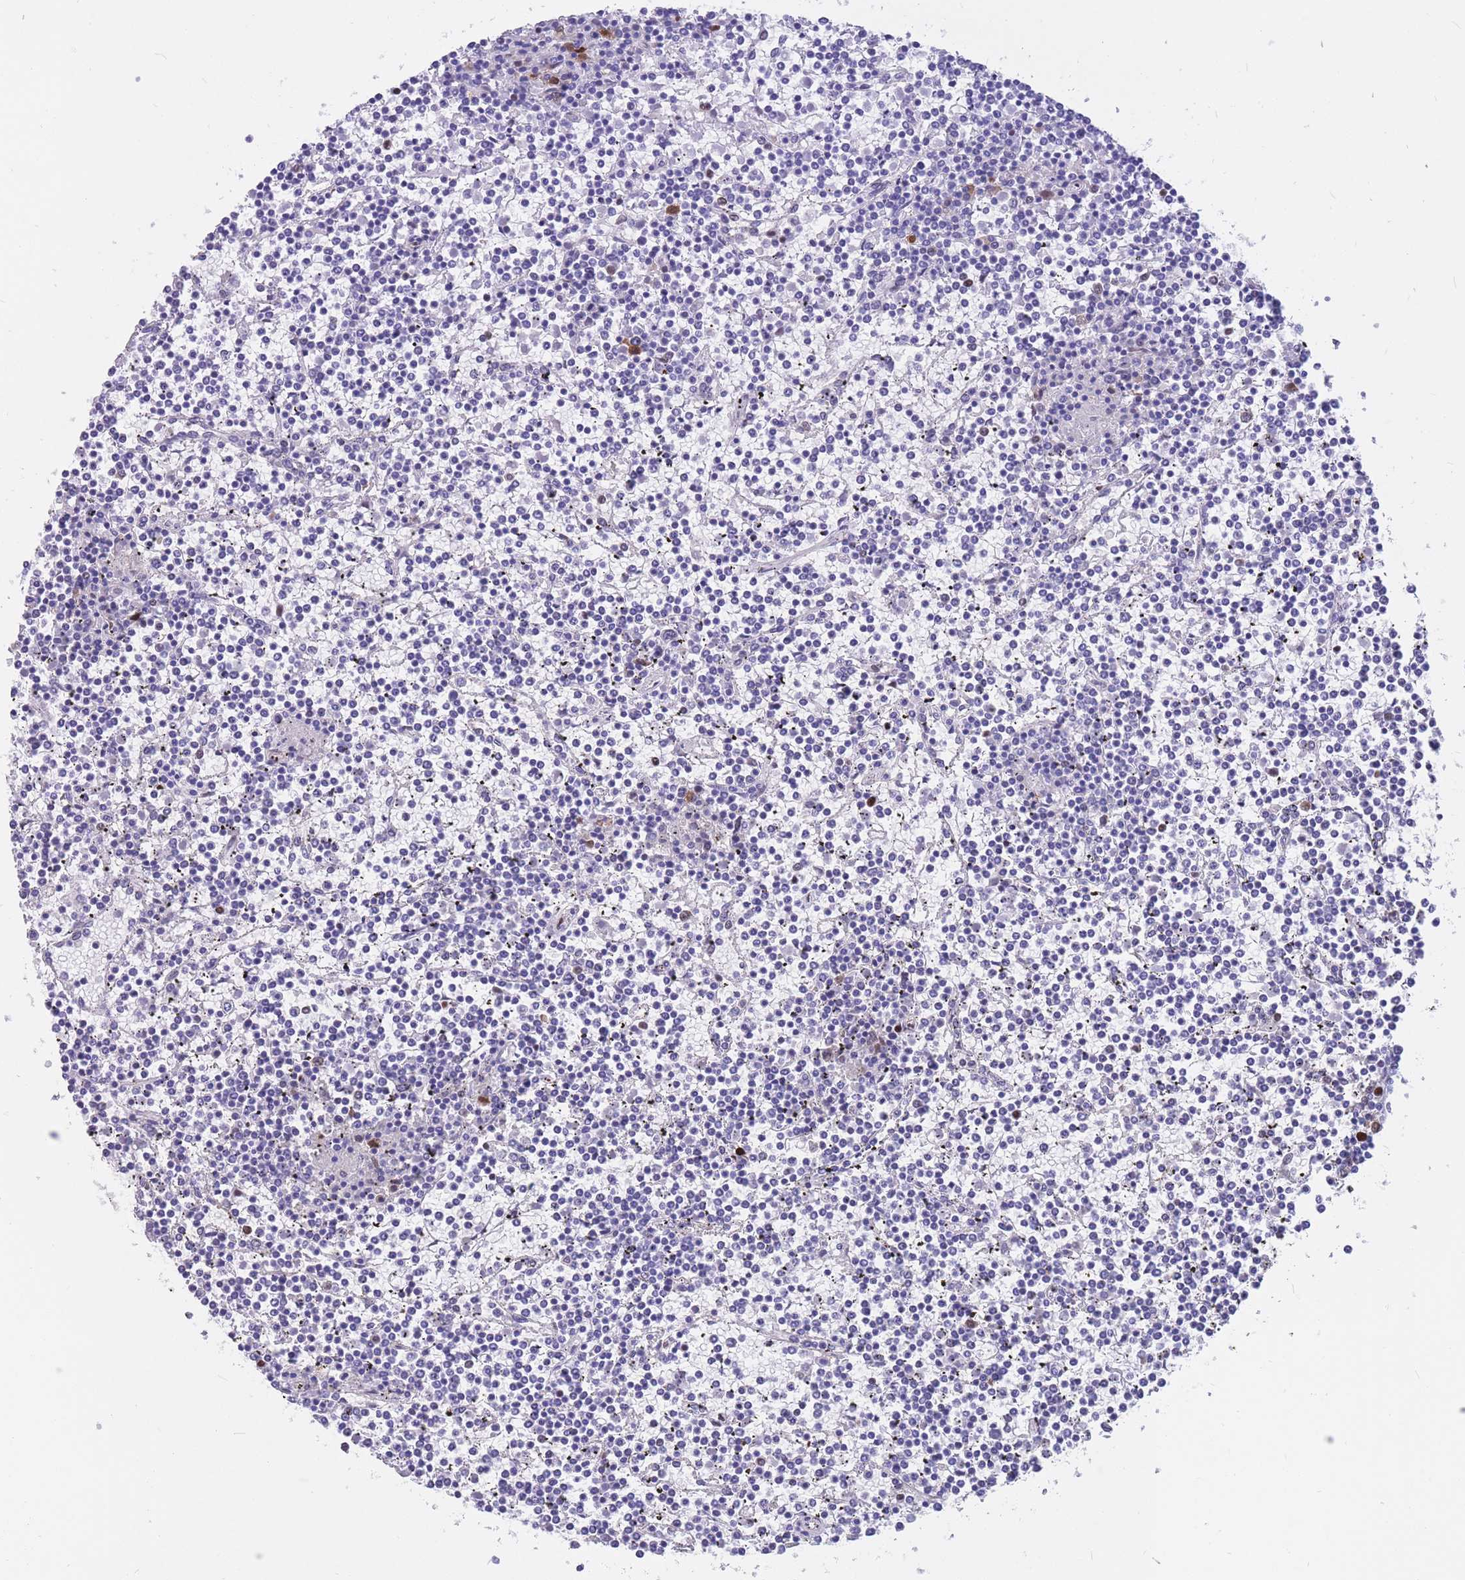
{"staining": {"intensity": "negative", "quantity": "none", "location": "none"}, "tissue": "lymphoma", "cell_type": "Tumor cells", "image_type": "cancer", "snomed": [{"axis": "morphology", "description": "Malignant lymphoma, non-Hodgkin's type, Low grade"}, {"axis": "topography", "description": "Spleen"}], "caption": "The histopathology image reveals no significant positivity in tumor cells of low-grade malignant lymphoma, non-Hodgkin's type.", "gene": "NASP", "patient": {"sex": "female", "age": 19}}